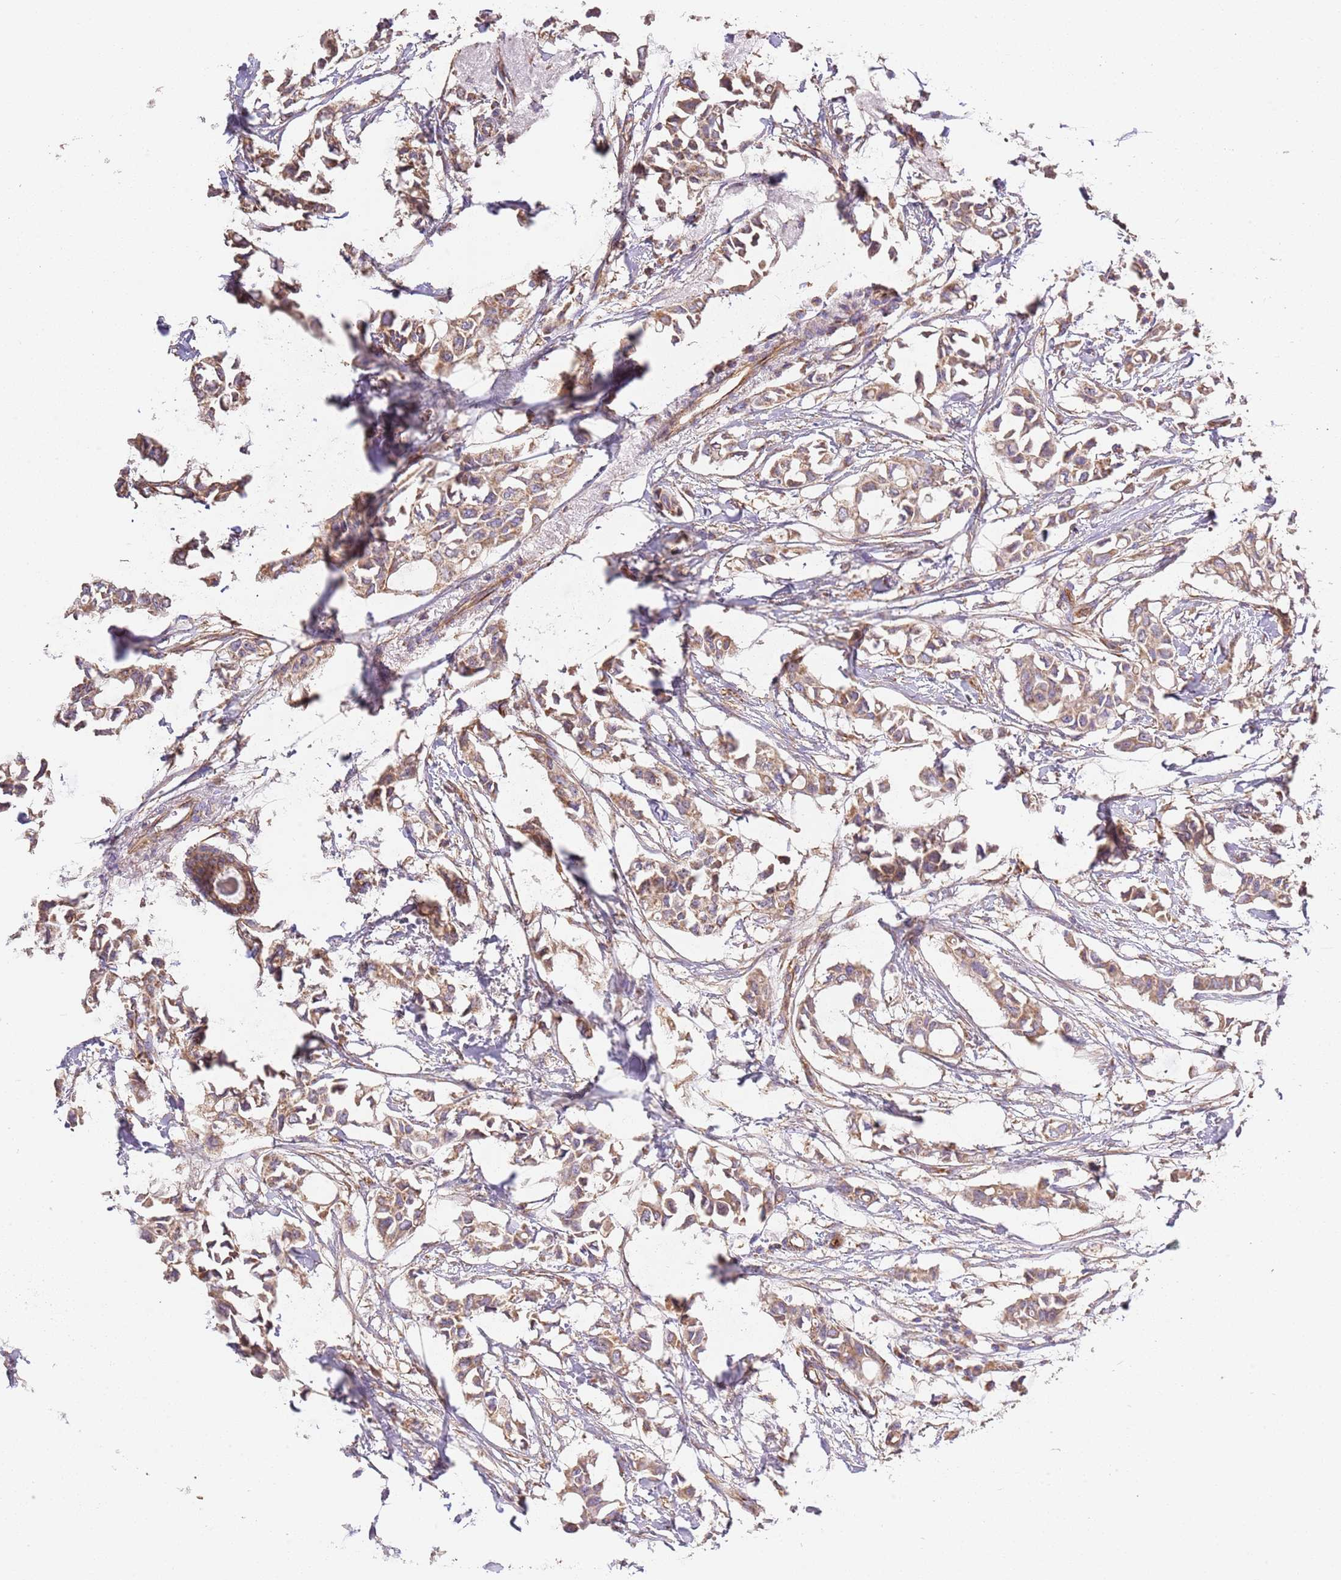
{"staining": {"intensity": "moderate", "quantity": ">75%", "location": "cytoplasmic/membranous"}, "tissue": "breast cancer", "cell_type": "Tumor cells", "image_type": "cancer", "snomed": [{"axis": "morphology", "description": "Duct carcinoma"}, {"axis": "topography", "description": "Breast"}], "caption": "The photomicrograph reveals a brown stain indicating the presence of a protein in the cytoplasmic/membranous of tumor cells in infiltrating ductal carcinoma (breast).", "gene": "DOCK9", "patient": {"sex": "female", "age": 41}}